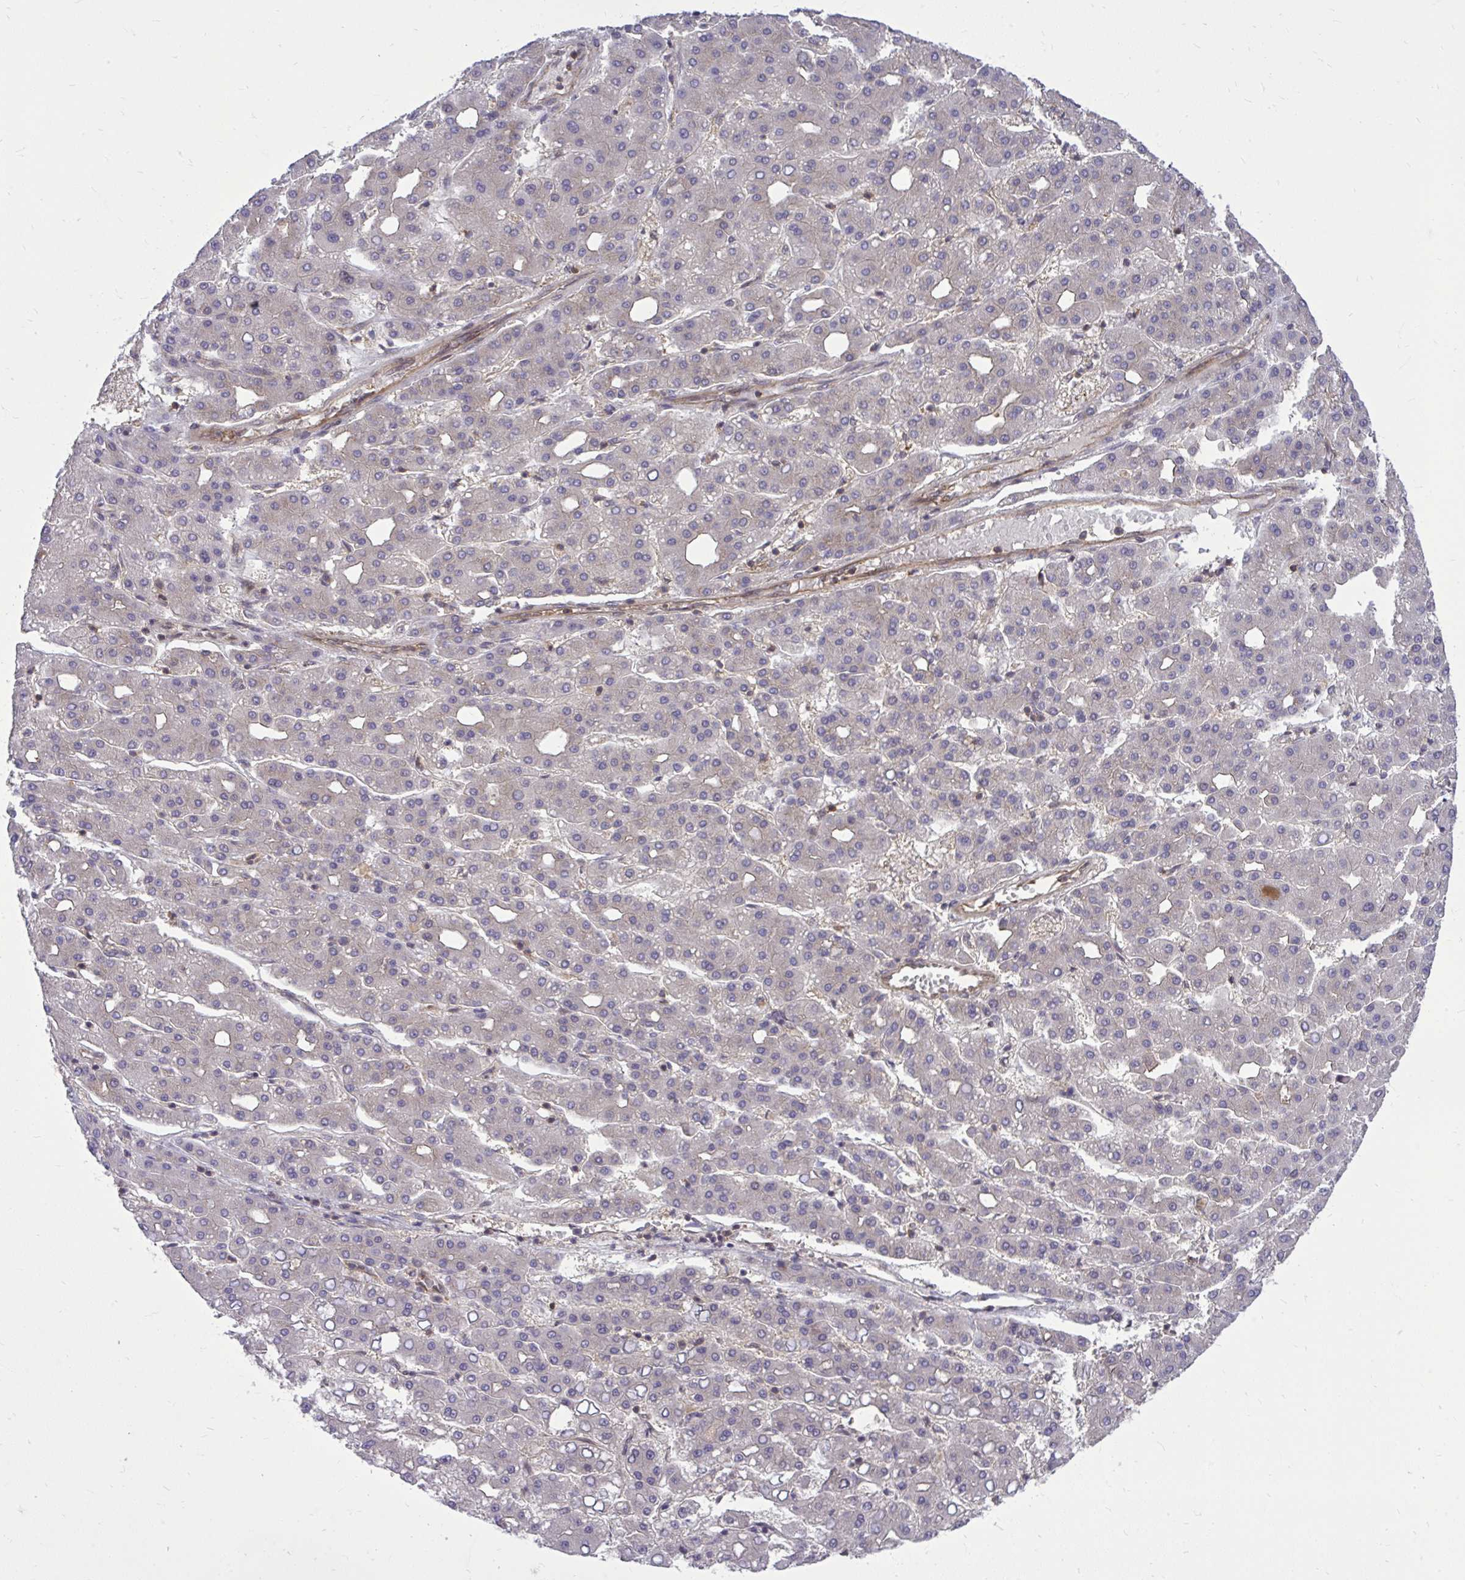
{"staining": {"intensity": "negative", "quantity": "none", "location": "none"}, "tissue": "liver cancer", "cell_type": "Tumor cells", "image_type": "cancer", "snomed": [{"axis": "morphology", "description": "Carcinoma, Hepatocellular, NOS"}, {"axis": "topography", "description": "Liver"}], "caption": "Tumor cells are negative for brown protein staining in liver hepatocellular carcinoma.", "gene": "PPP5C", "patient": {"sex": "male", "age": 65}}